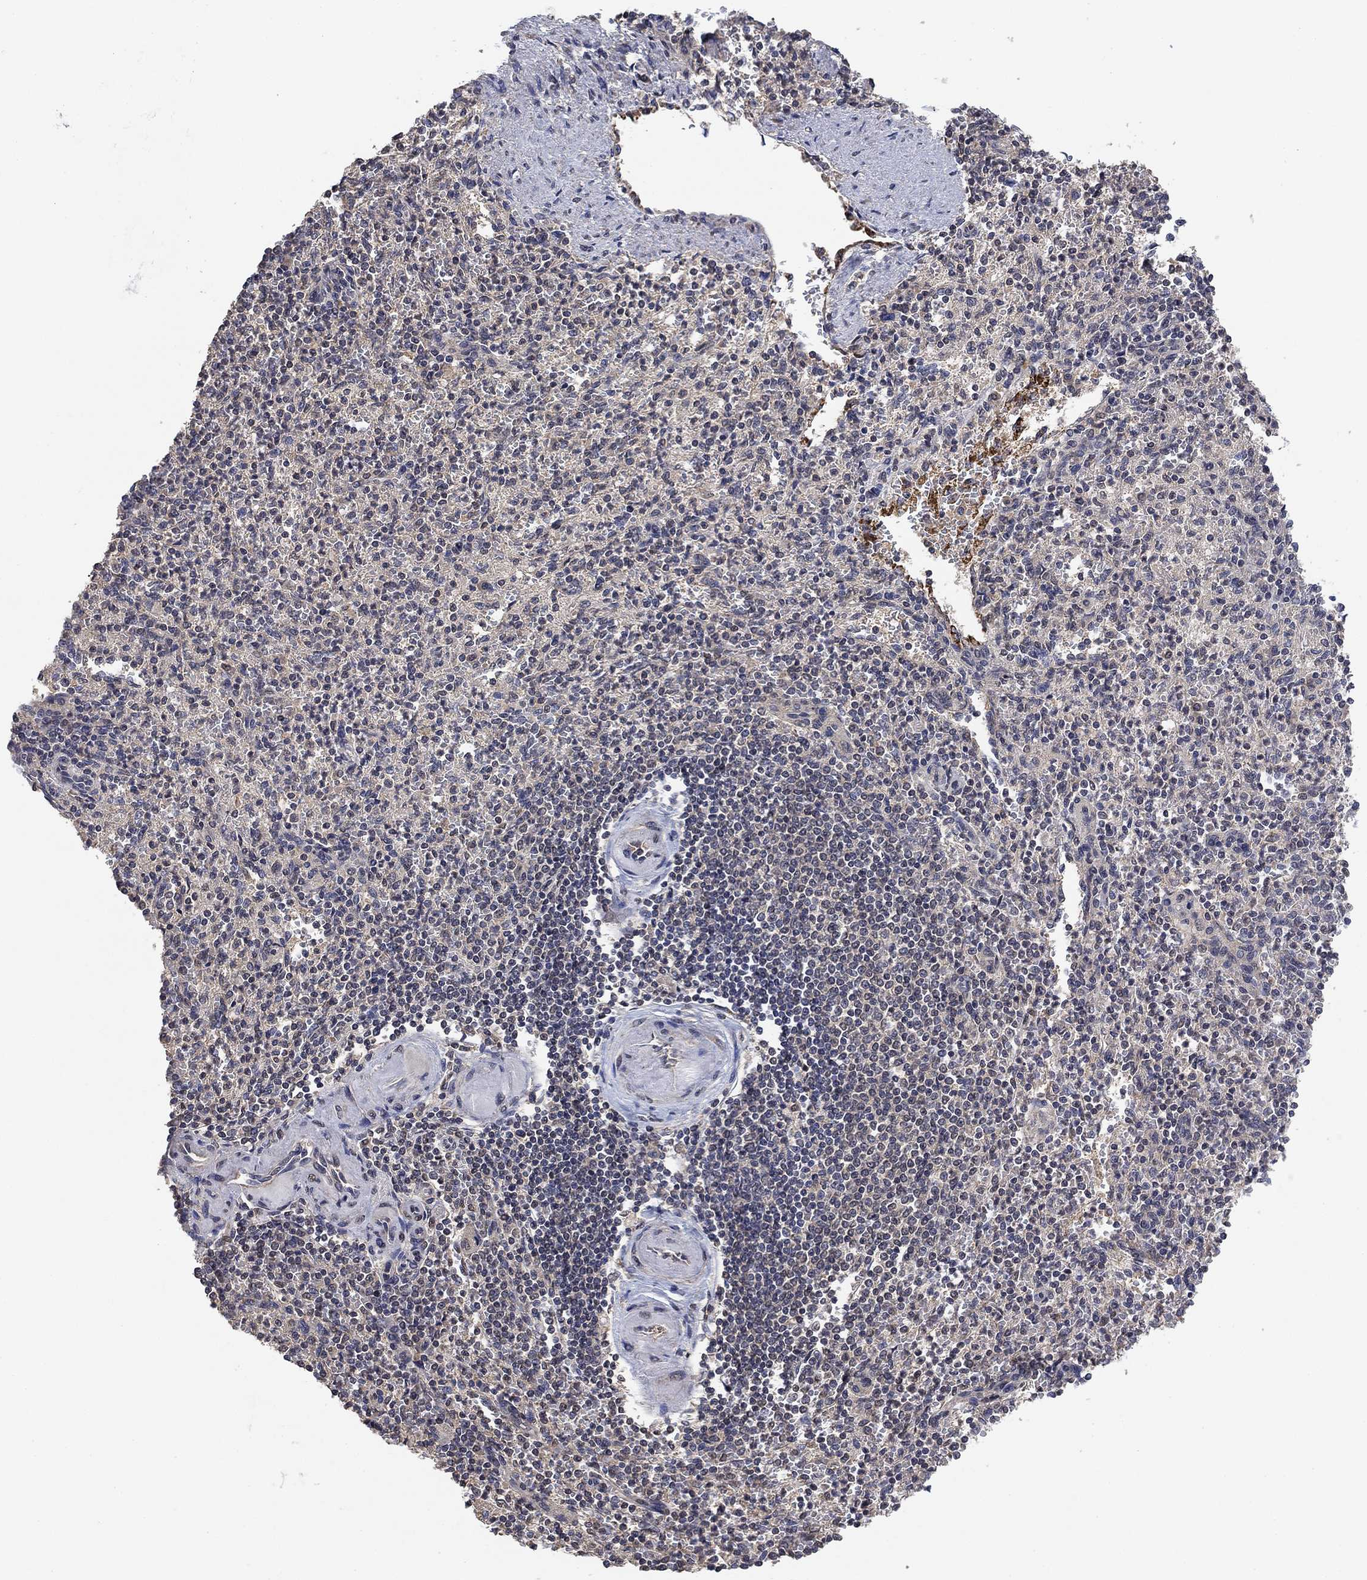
{"staining": {"intensity": "negative", "quantity": "none", "location": "none"}, "tissue": "spleen", "cell_type": "Cells in red pulp", "image_type": "normal", "snomed": [{"axis": "morphology", "description": "Normal tissue, NOS"}, {"axis": "topography", "description": "Spleen"}], "caption": "Protein analysis of normal spleen displays no significant expression in cells in red pulp.", "gene": "CCDC43", "patient": {"sex": "female", "age": 74}}